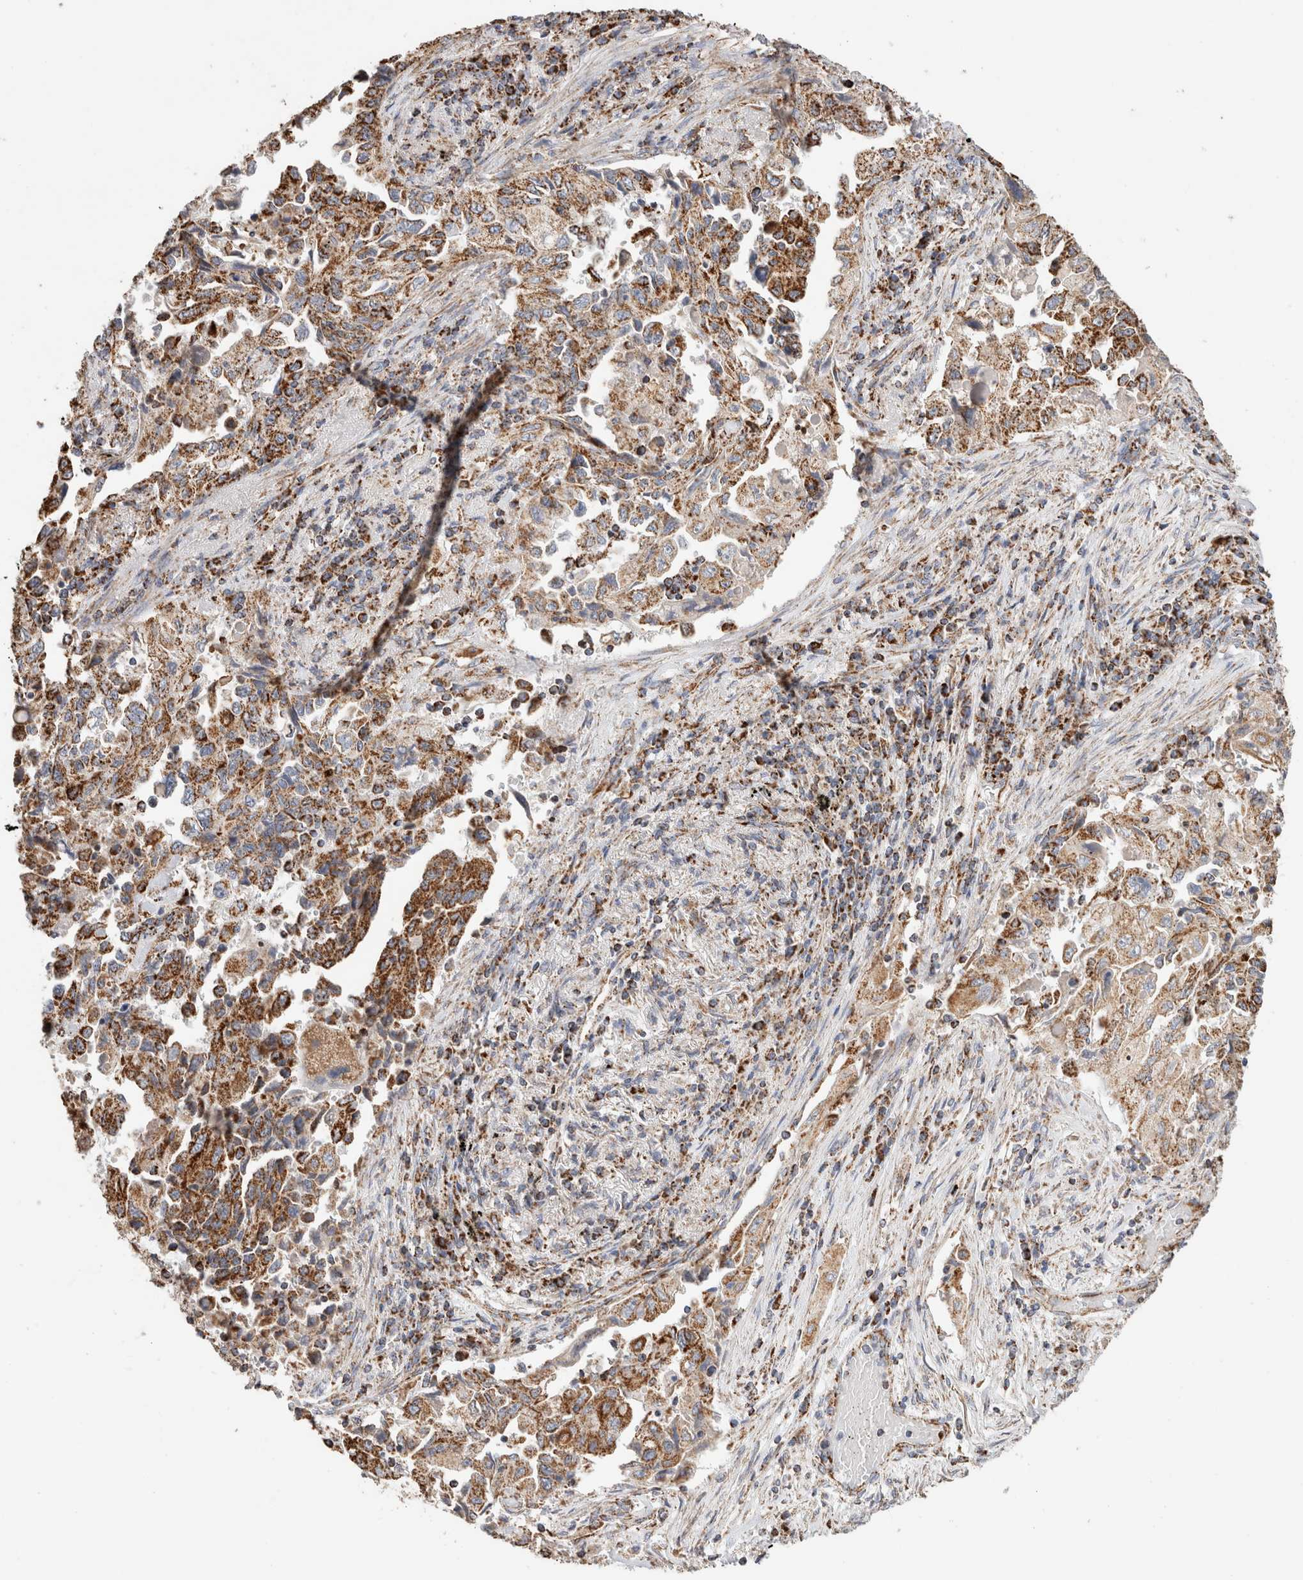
{"staining": {"intensity": "strong", "quantity": ">75%", "location": "cytoplasmic/membranous"}, "tissue": "lung cancer", "cell_type": "Tumor cells", "image_type": "cancer", "snomed": [{"axis": "morphology", "description": "Adenocarcinoma, NOS"}, {"axis": "topography", "description": "Lung"}], "caption": "This micrograph reveals immunohistochemistry staining of lung cancer (adenocarcinoma), with high strong cytoplasmic/membranous positivity in about >75% of tumor cells.", "gene": "C1QBP", "patient": {"sex": "female", "age": 51}}